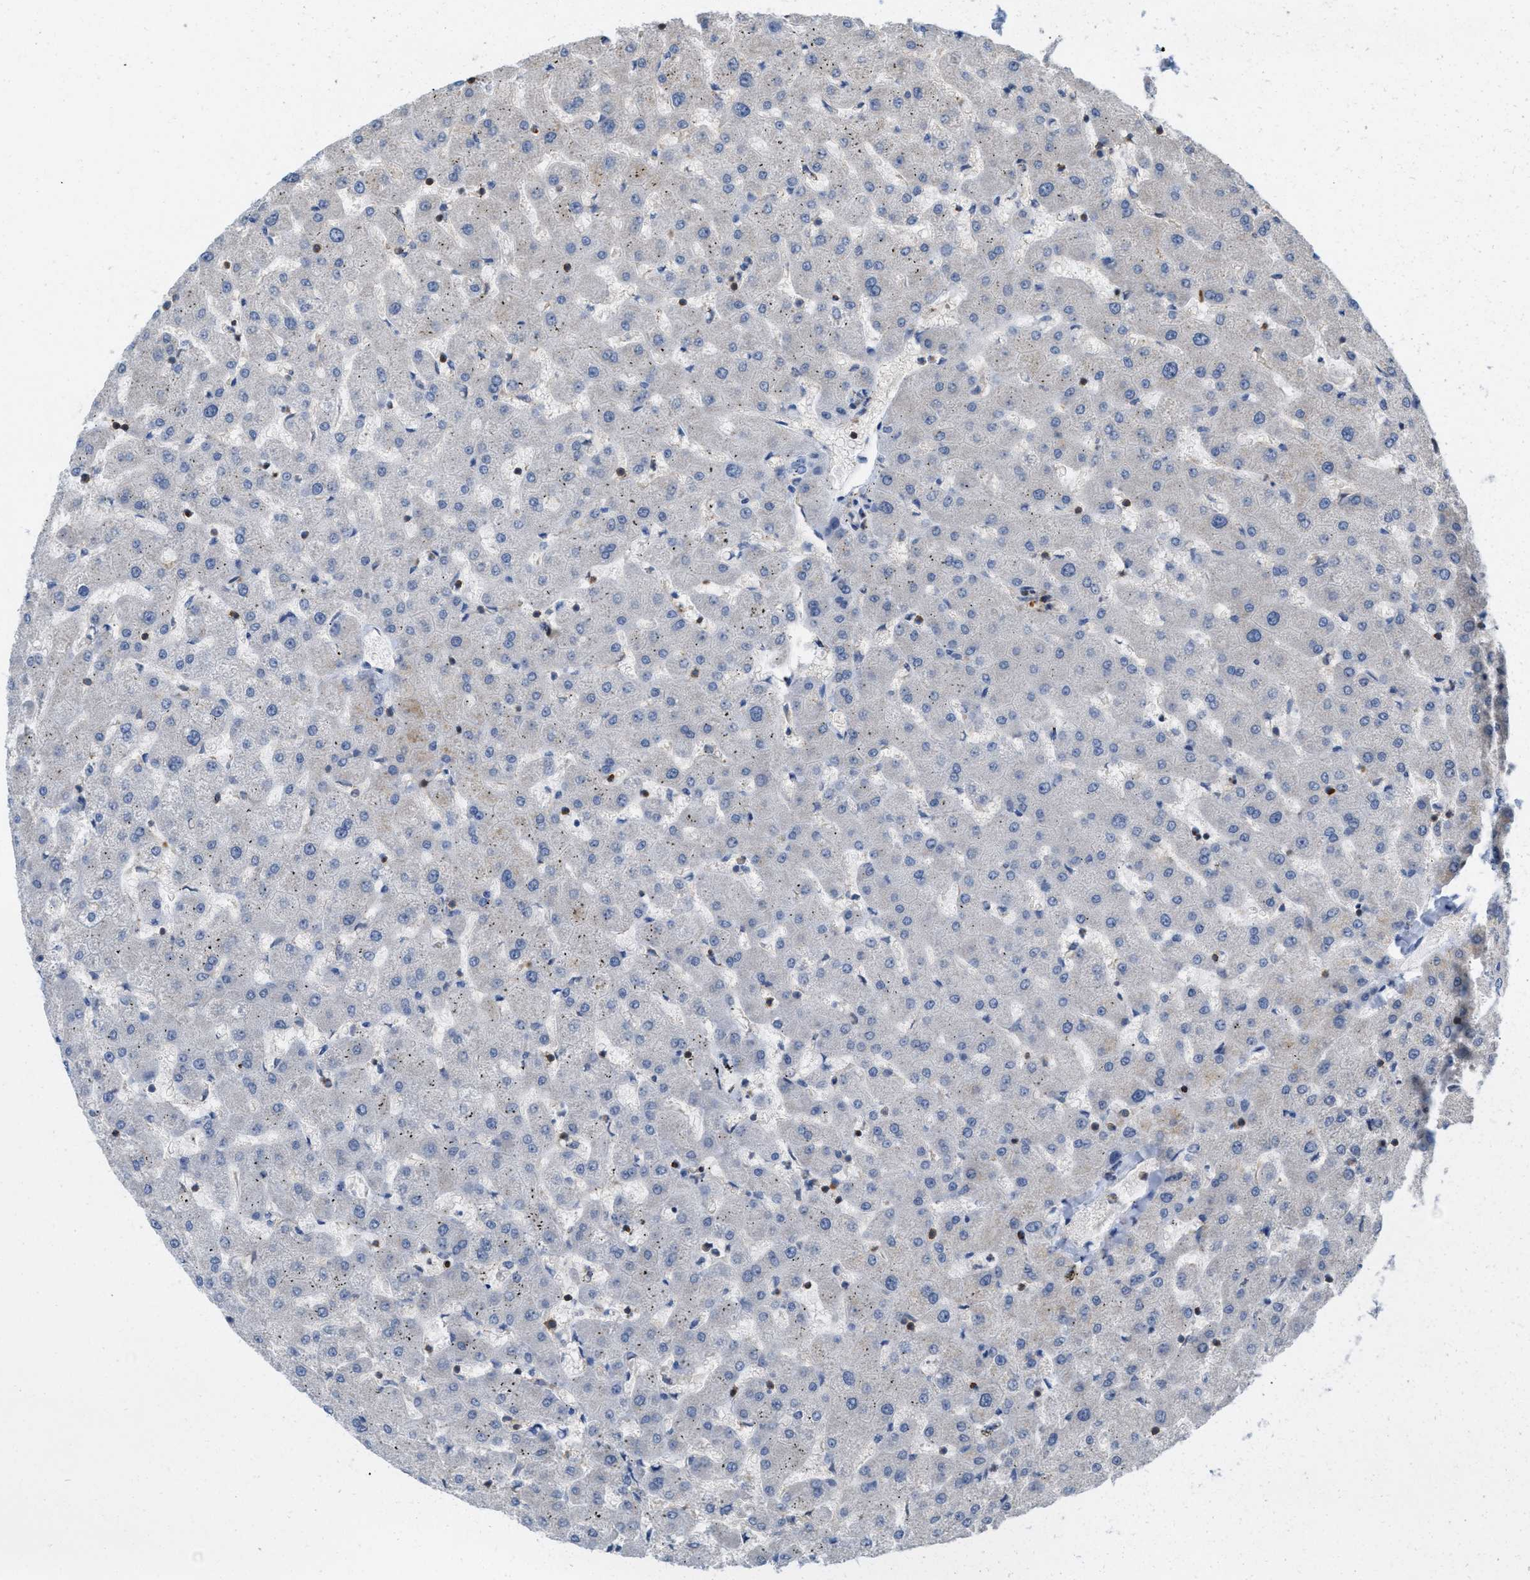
{"staining": {"intensity": "negative", "quantity": "none", "location": "none"}, "tissue": "liver", "cell_type": "Cholangiocytes", "image_type": "normal", "snomed": [{"axis": "morphology", "description": "Normal tissue, NOS"}, {"axis": "topography", "description": "Liver"}], "caption": "Immunohistochemistry image of unremarkable human liver stained for a protein (brown), which demonstrates no expression in cholangiocytes.", "gene": "IL16", "patient": {"sex": "female", "age": 63}}